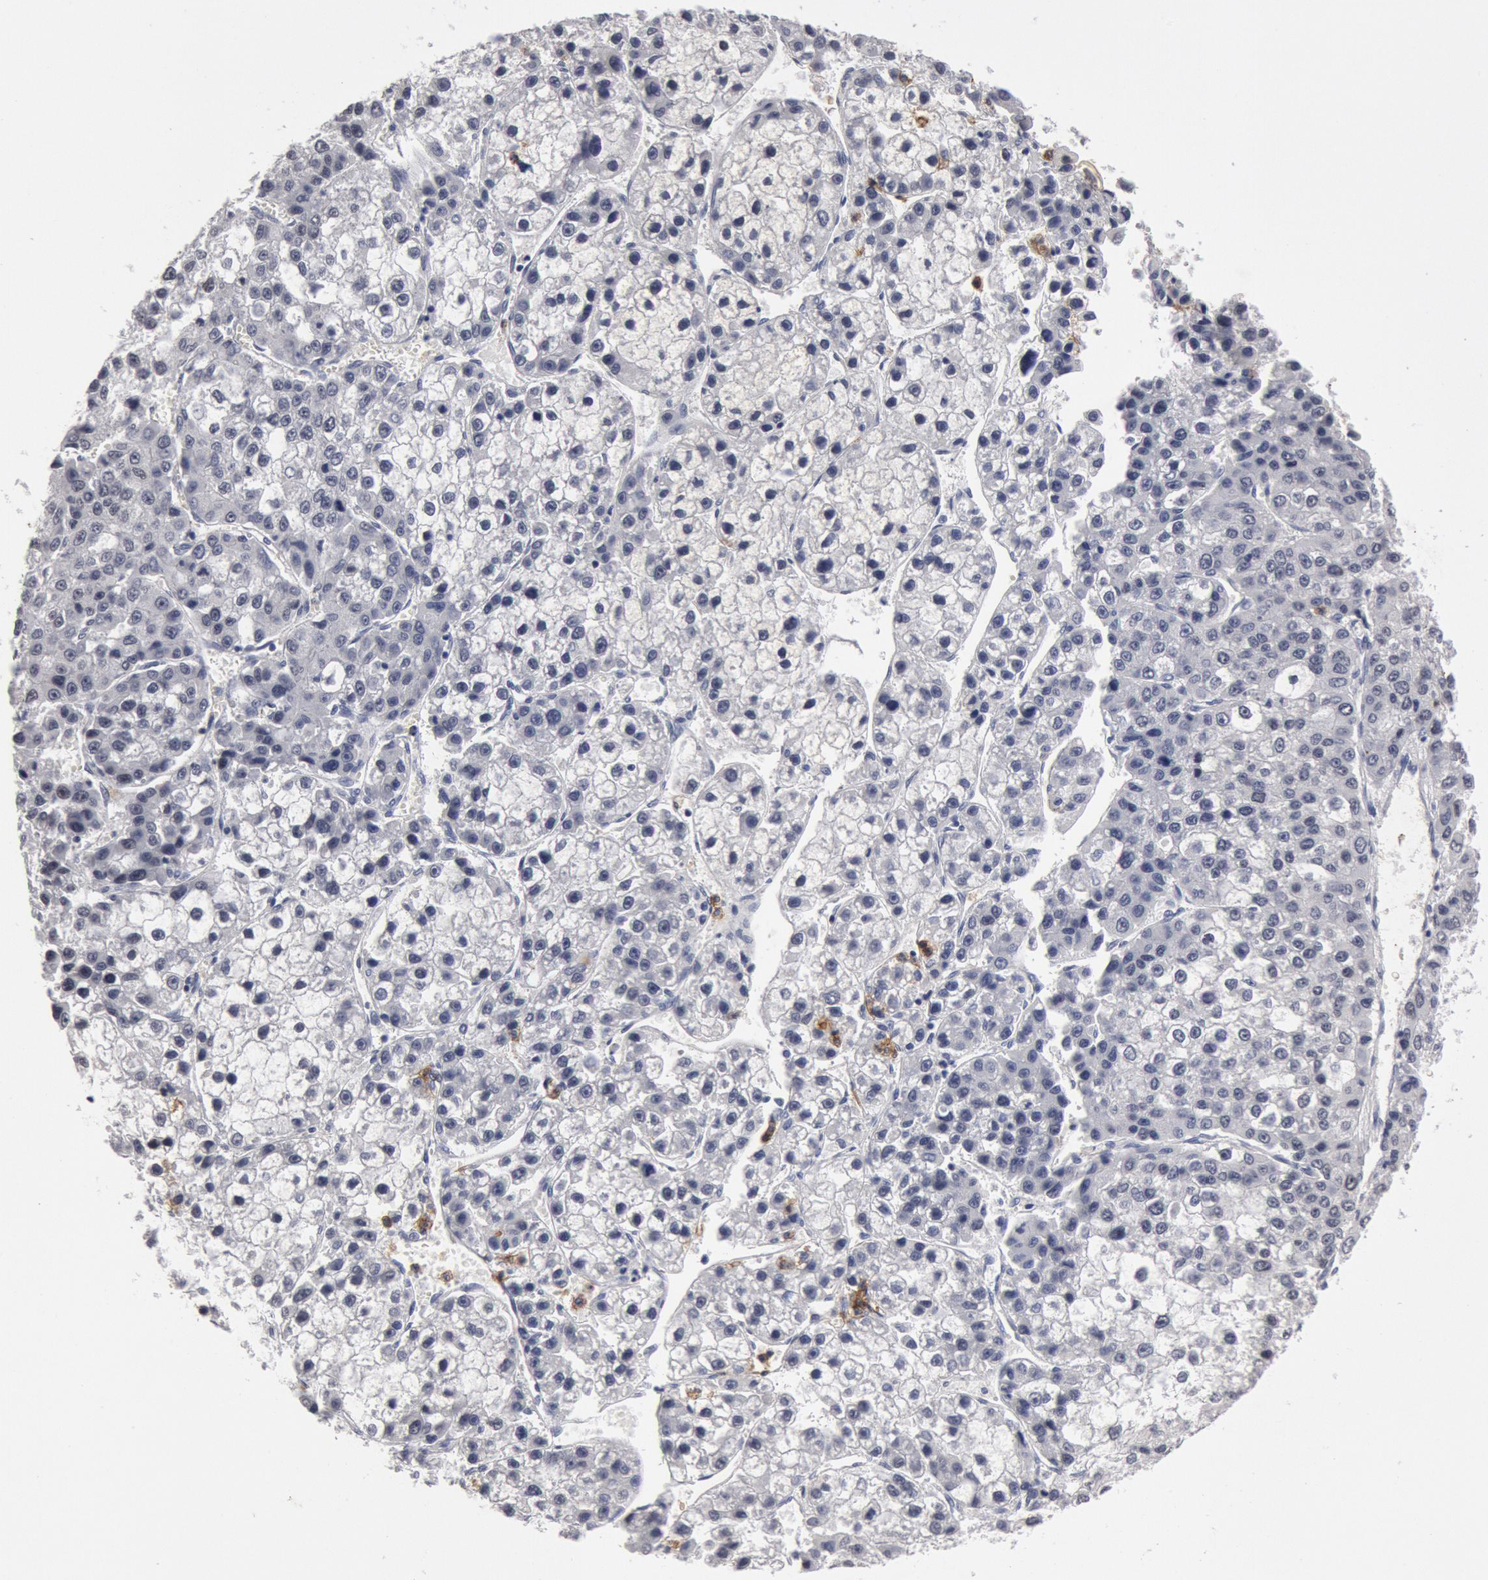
{"staining": {"intensity": "negative", "quantity": "none", "location": "none"}, "tissue": "liver cancer", "cell_type": "Tumor cells", "image_type": "cancer", "snomed": [{"axis": "morphology", "description": "Carcinoma, Hepatocellular, NOS"}, {"axis": "topography", "description": "Liver"}], "caption": "There is no significant positivity in tumor cells of liver cancer.", "gene": "FOXA2", "patient": {"sex": "female", "age": 66}}